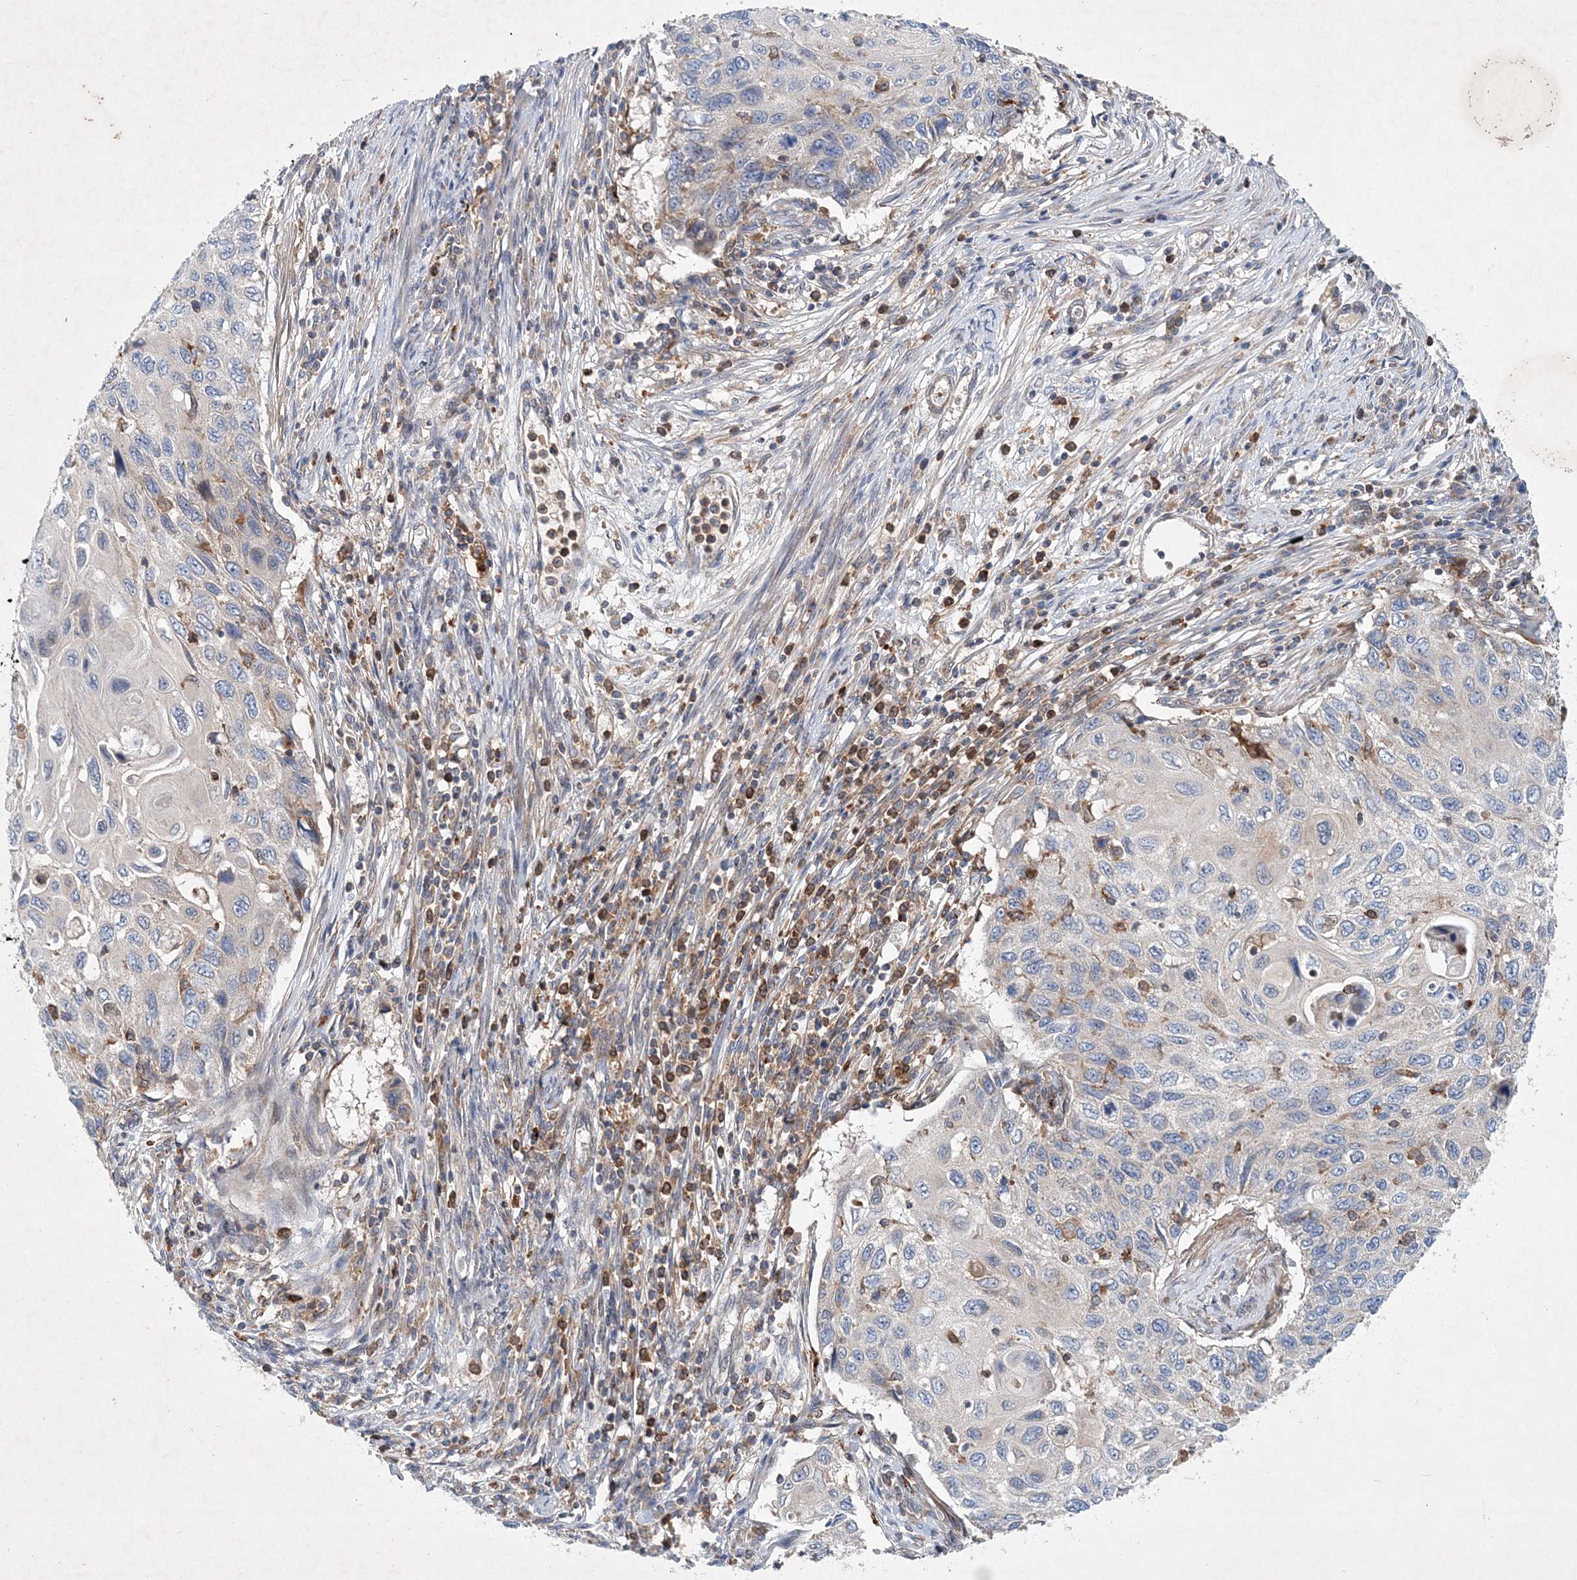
{"staining": {"intensity": "negative", "quantity": "none", "location": "none"}, "tissue": "cervical cancer", "cell_type": "Tumor cells", "image_type": "cancer", "snomed": [{"axis": "morphology", "description": "Squamous cell carcinoma, NOS"}, {"axis": "topography", "description": "Cervix"}], "caption": "Cervical cancer was stained to show a protein in brown. There is no significant expression in tumor cells.", "gene": "P2RY10", "patient": {"sex": "female", "age": 70}}